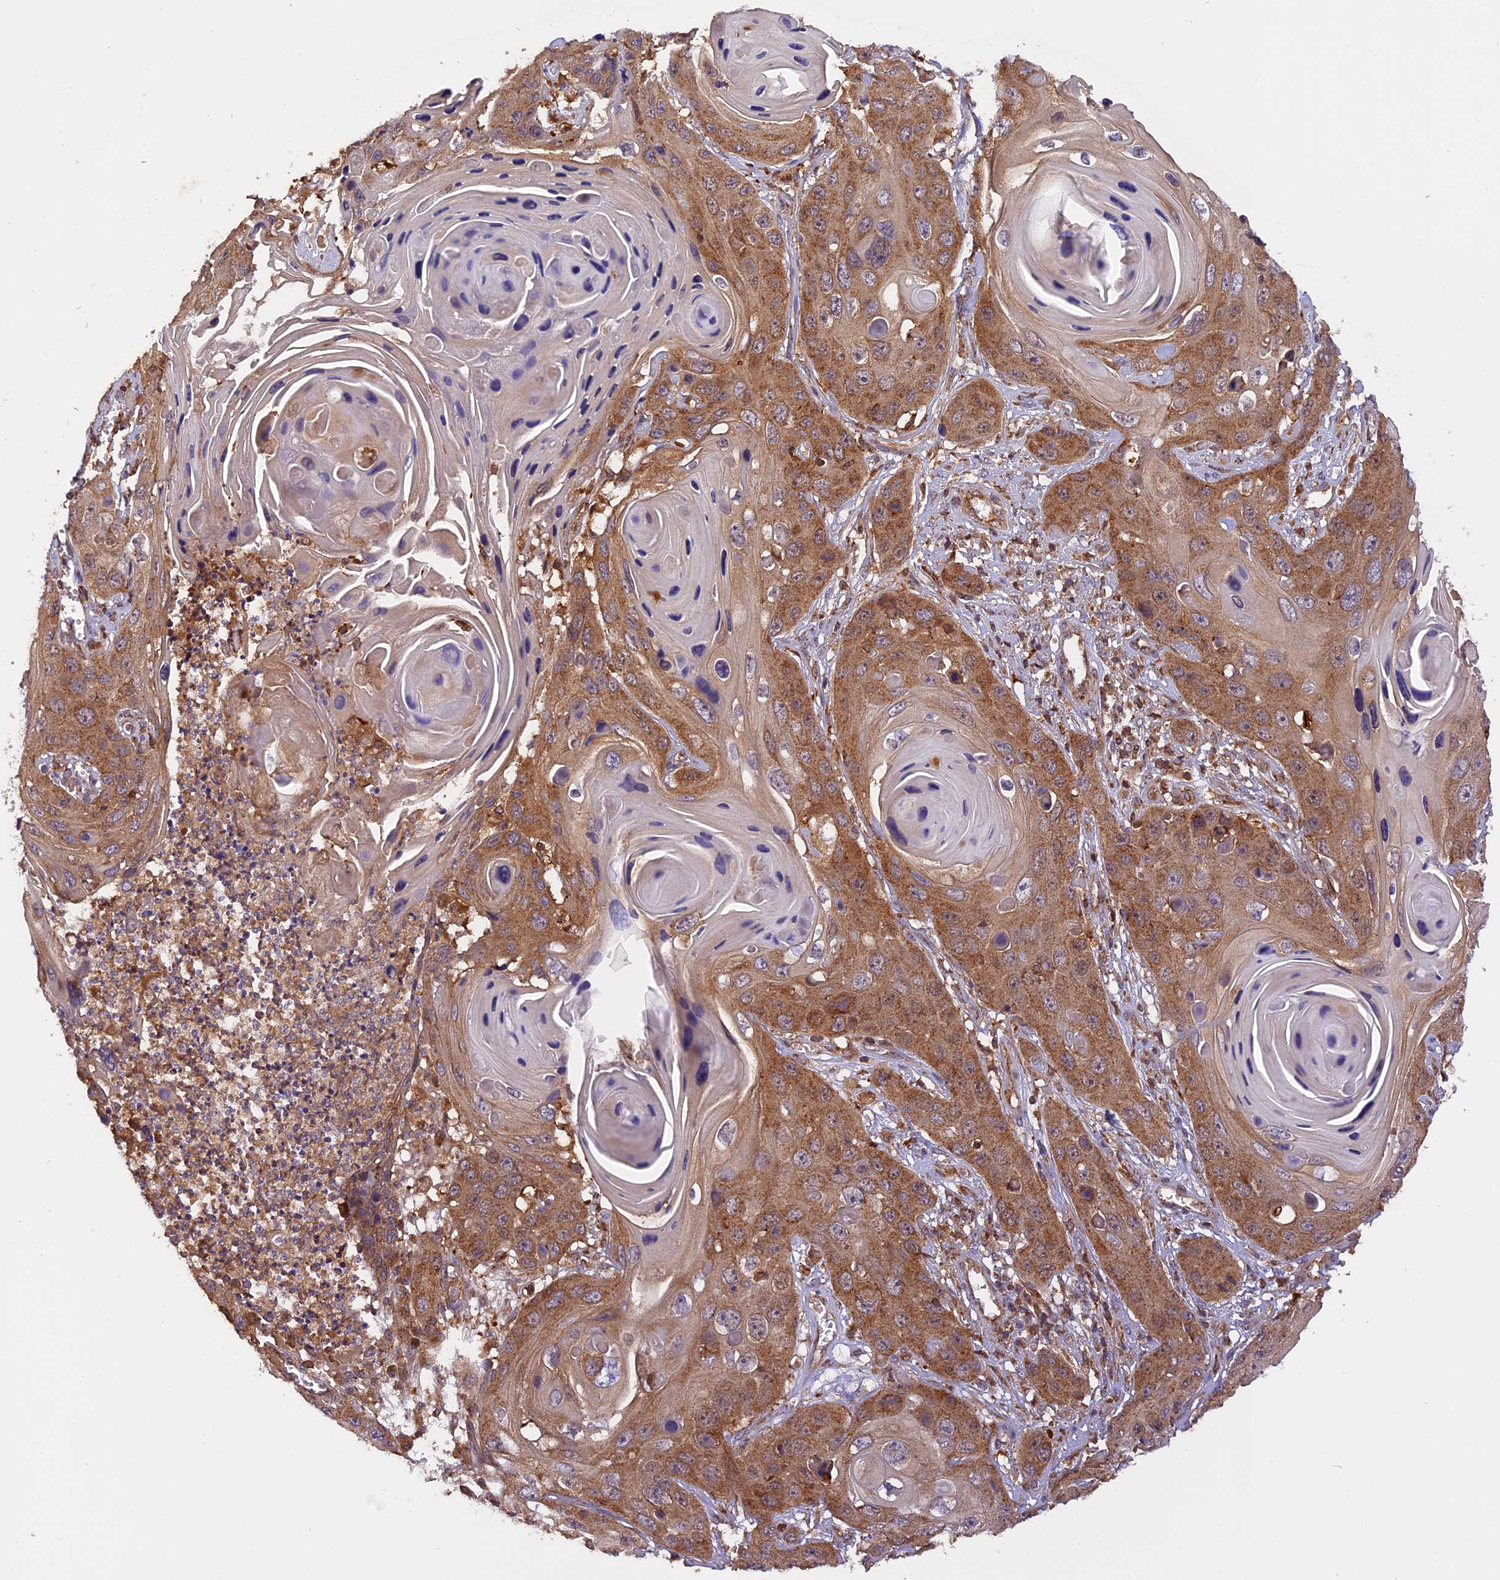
{"staining": {"intensity": "moderate", "quantity": ">75%", "location": "cytoplasmic/membranous"}, "tissue": "skin cancer", "cell_type": "Tumor cells", "image_type": "cancer", "snomed": [{"axis": "morphology", "description": "Squamous cell carcinoma, NOS"}, {"axis": "topography", "description": "Skin"}], "caption": "Immunohistochemical staining of human skin cancer (squamous cell carcinoma) exhibits medium levels of moderate cytoplasmic/membranous staining in approximately >75% of tumor cells.", "gene": "PEX3", "patient": {"sex": "male", "age": 55}}